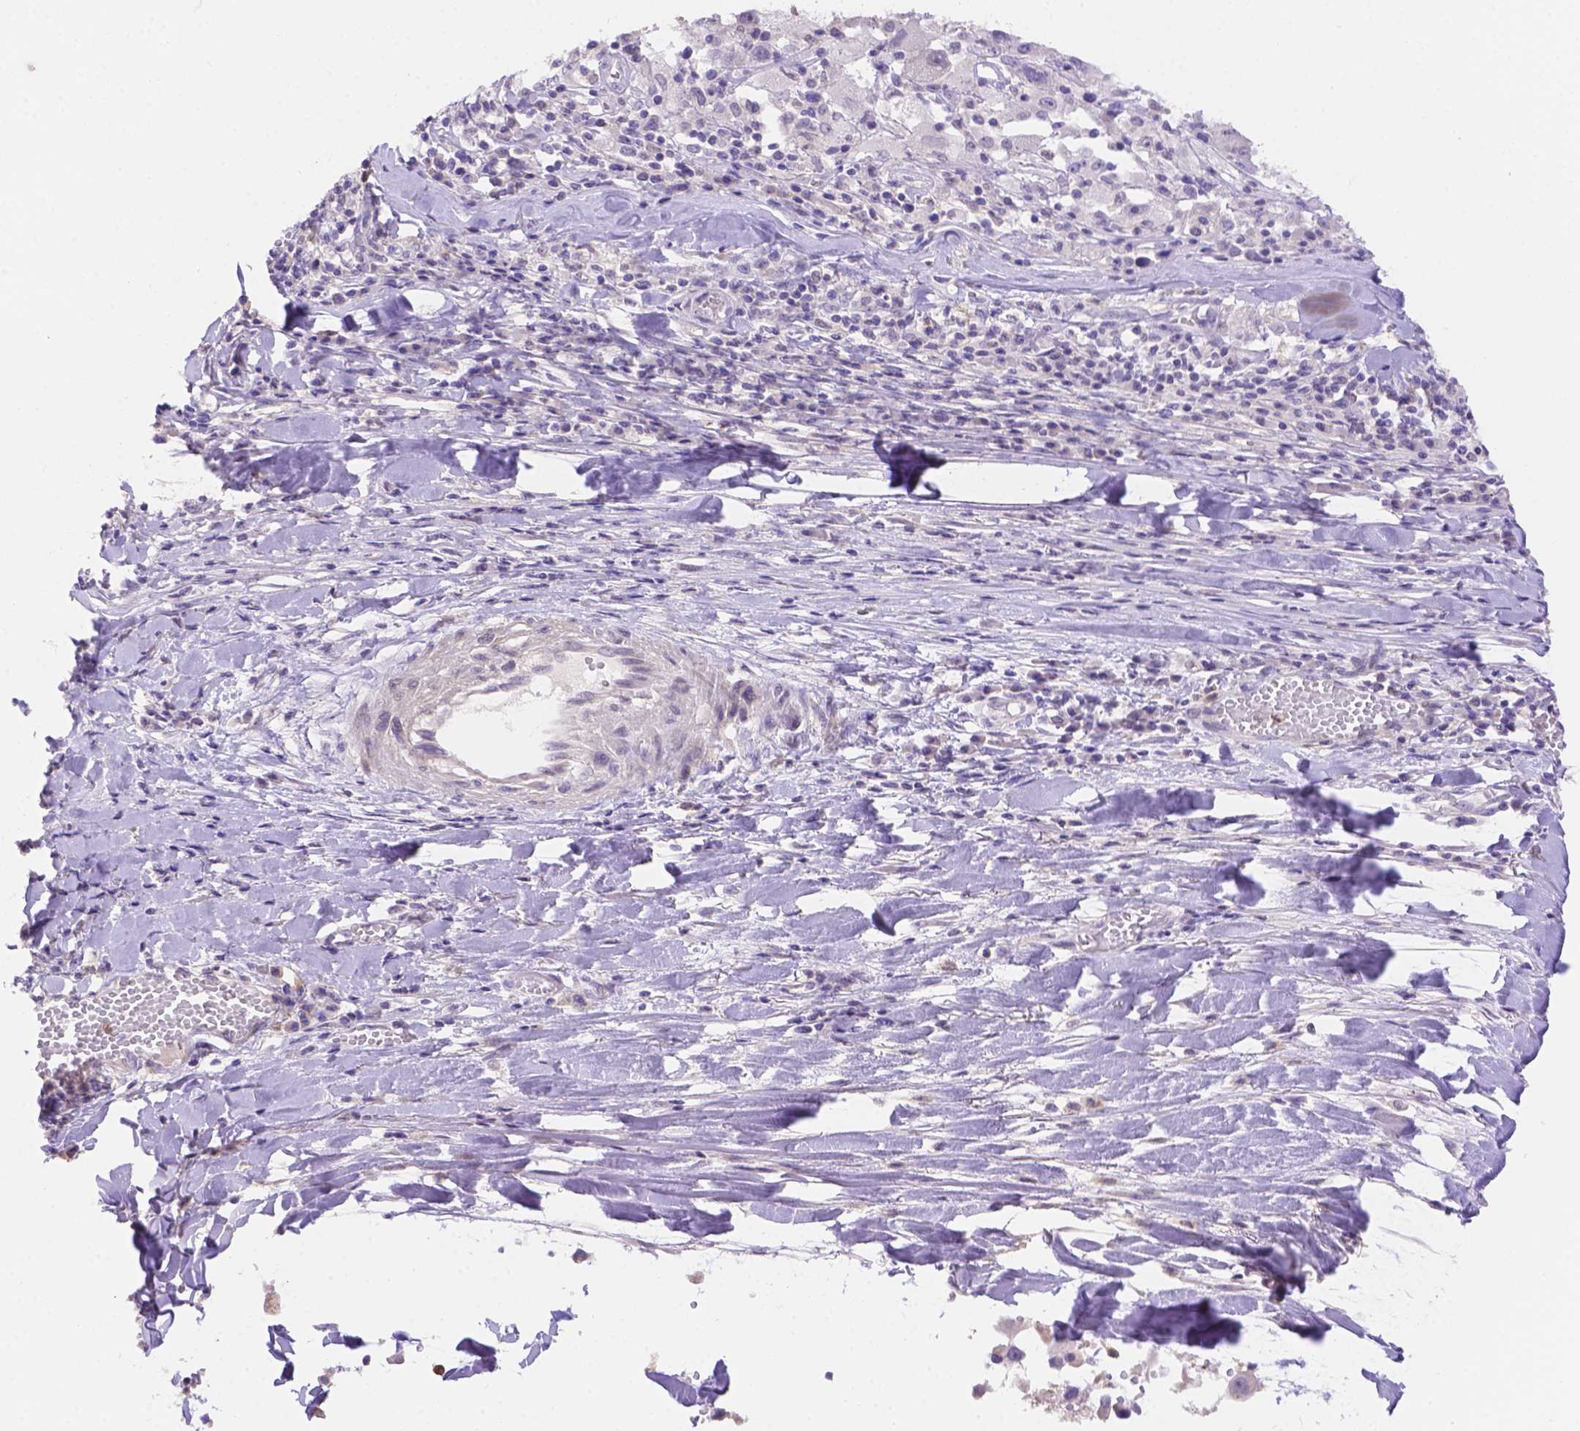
{"staining": {"intensity": "negative", "quantity": "none", "location": "none"}, "tissue": "melanoma", "cell_type": "Tumor cells", "image_type": "cancer", "snomed": [{"axis": "morphology", "description": "Malignant melanoma, Metastatic site"}, {"axis": "topography", "description": "Lymph node"}], "caption": "Photomicrograph shows no protein expression in tumor cells of malignant melanoma (metastatic site) tissue.", "gene": "NXPE2", "patient": {"sex": "male", "age": 50}}